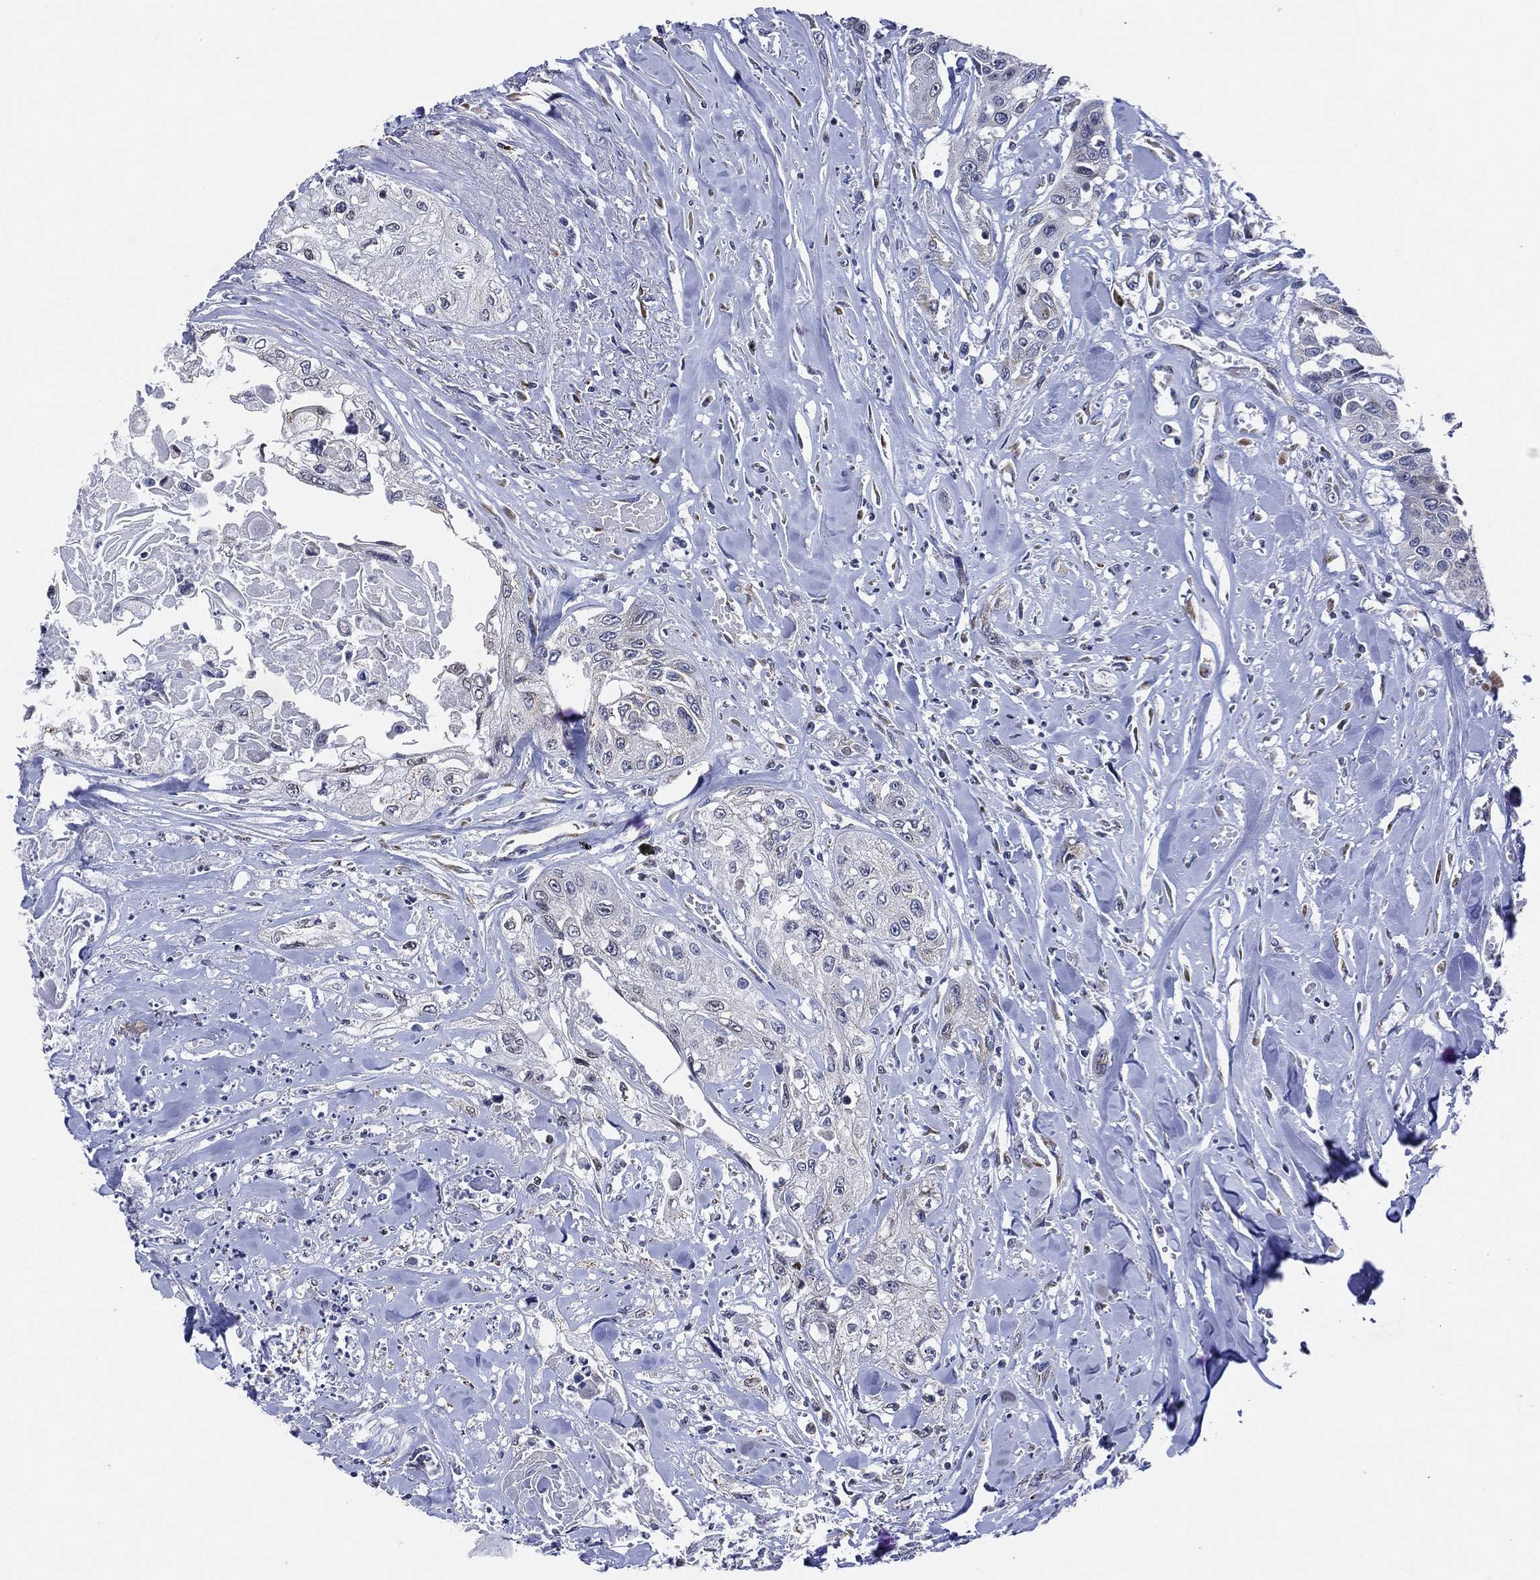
{"staining": {"intensity": "negative", "quantity": "none", "location": "none"}, "tissue": "head and neck cancer", "cell_type": "Tumor cells", "image_type": "cancer", "snomed": [{"axis": "morphology", "description": "Normal tissue, NOS"}, {"axis": "morphology", "description": "Squamous cell carcinoma, NOS"}, {"axis": "topography", "description": "Oral tissue"}, {"axis": "topography", "description": "Peripheral nerve tissue"}, {"axis": "topography", "description": "Head-Neck"}], "caption": "Human squamous cell carcinoma (head and neck) stained for a protein using immunohistochemistry demonstrates no staining in tumor cells.", "gene": "TICAM1", "patient": {"sex": "female", "age": 59}}